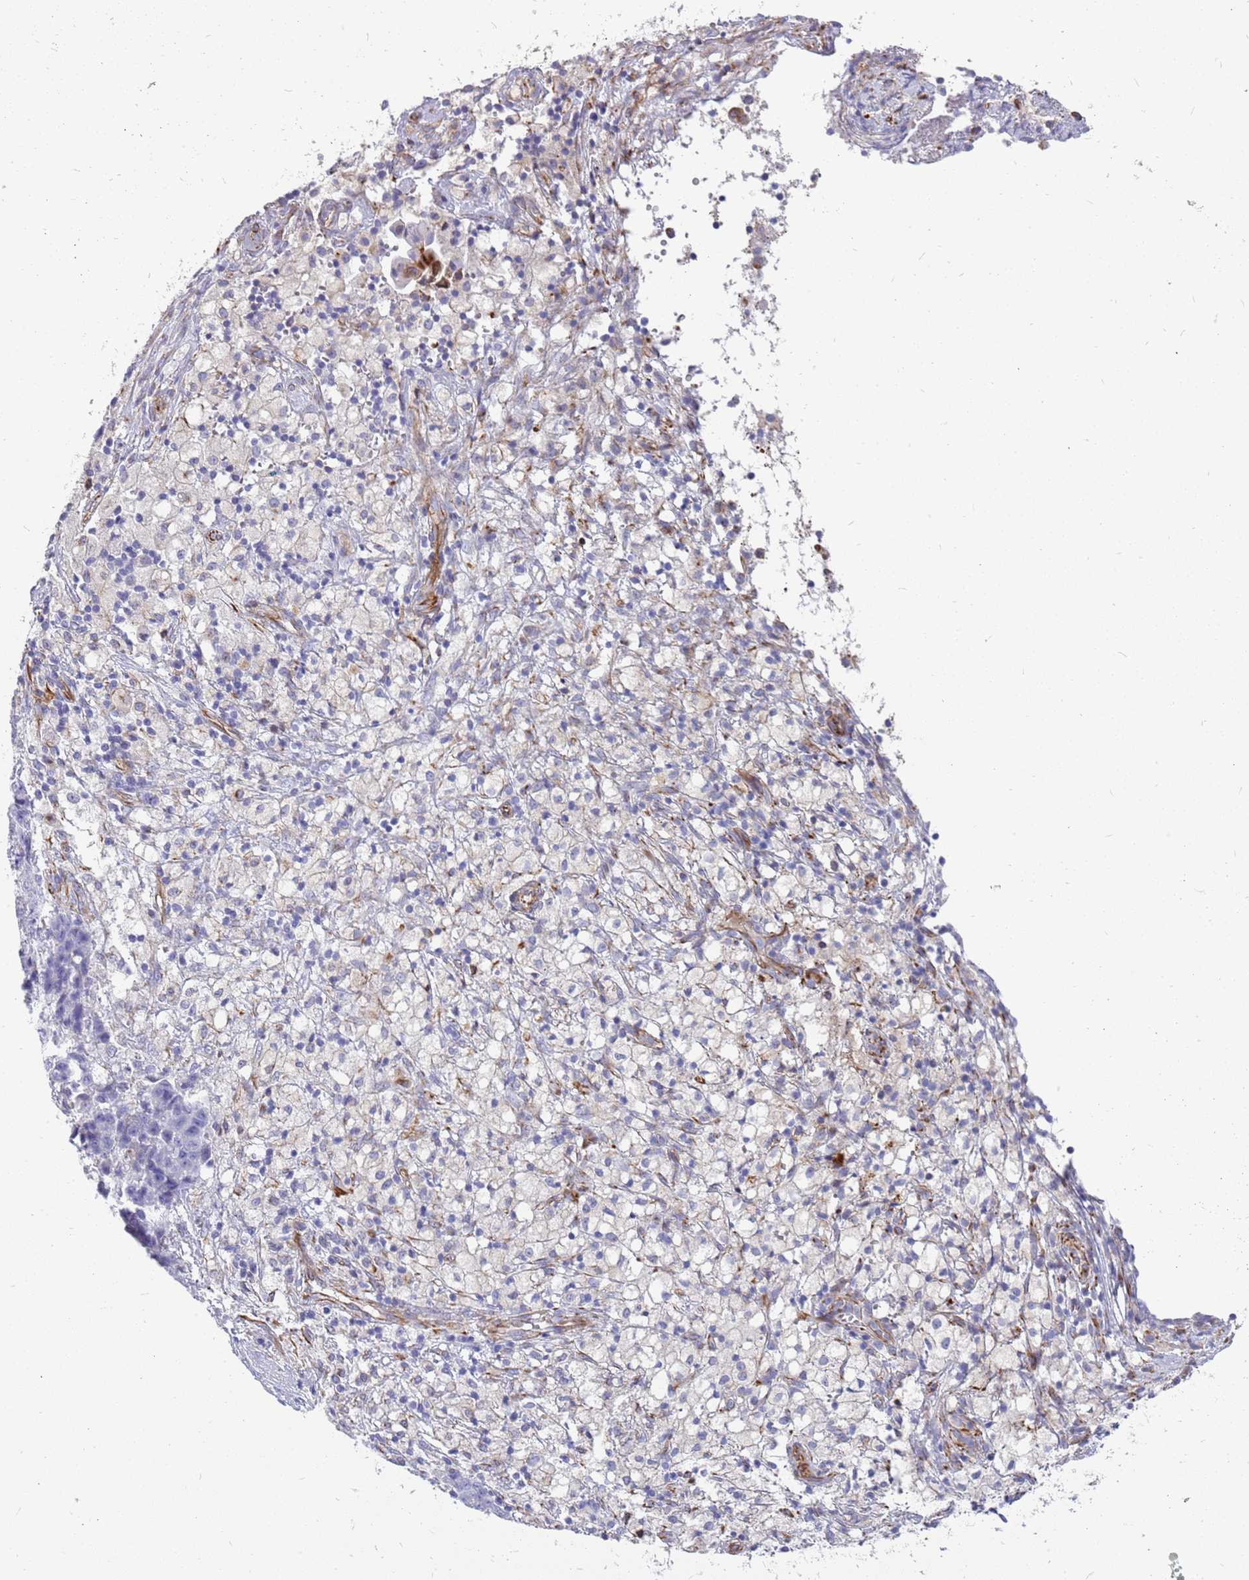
{"staining": {"intensity": "negative", "quantity": "none", "location": "none"}, "tissue": "ovarian cancer", "cell_type": "Tumor cells", "image_type": "cancer", "snomed": [{"axis": "morphology", "description": "Carcinoma, endometroid"}, {"axis": "topography", "description": "Ovary"}], "caption": "Image shows no protein expression in tumor cells of ovarian cancer (endometroid carcinoma) tissue.", "gene": "ZDHHC1", "patient": {"sex": "female", "age": 42}}